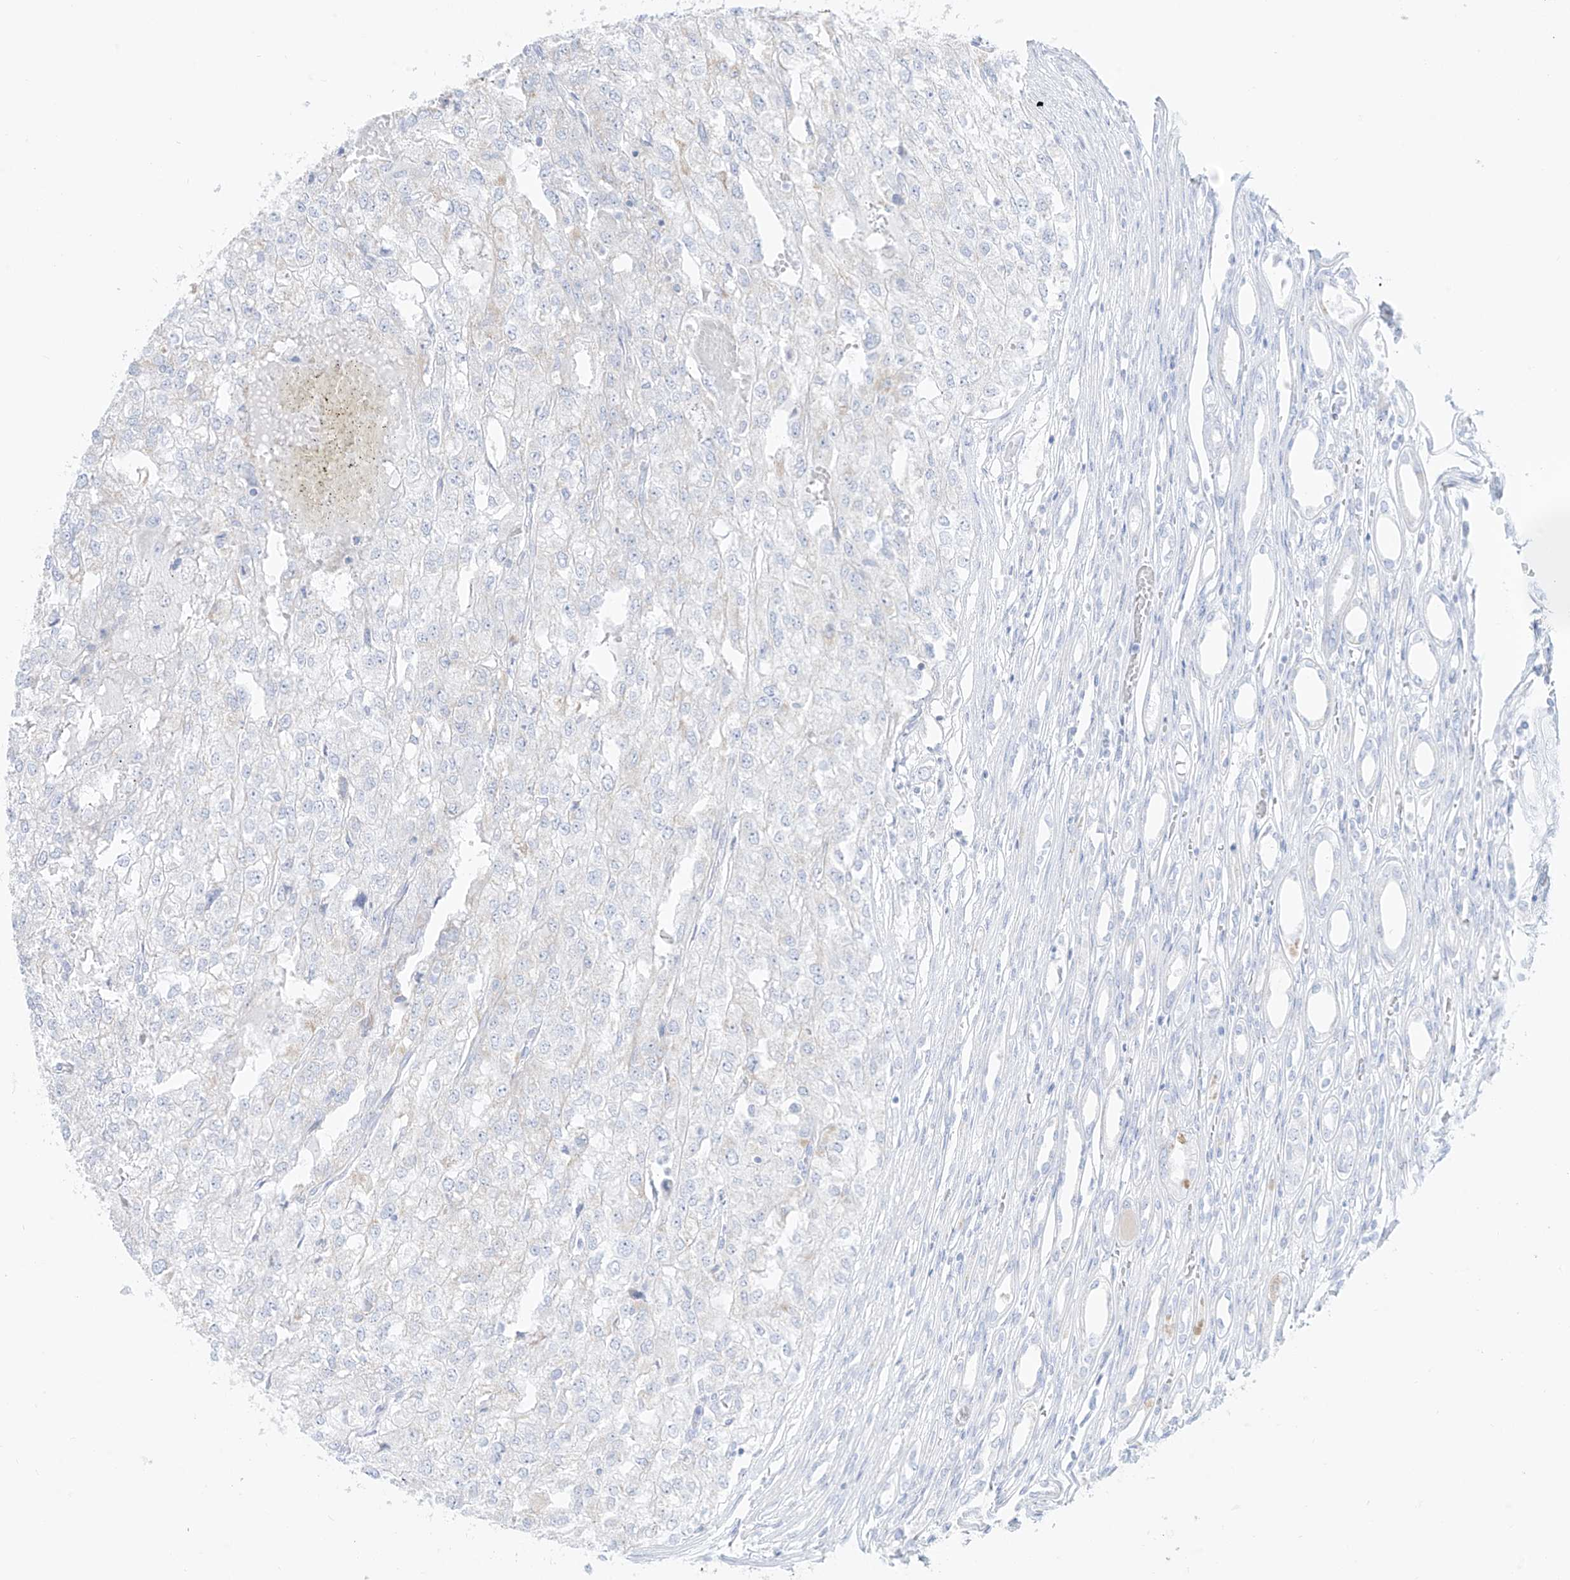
{"staining": {"intensity": "negative", "quantity": "none", "location": "none"}, "tissue": "renal cancer", "cell_type": "Tumor cells", "image_type": "cancer", "snomed": [{"axis": "morphology", "description": "Adenocarcinoma, NOS"}, {"axis": "topography", "description": "Kidney"}], "caption": "Immunohistochemistry (IHC) image of renal cancer stained for a protein (brown), which reveals no expression in tumor cells.", "gene": "SLC26A3", "patient": {"sex": "female", "age": 54}}